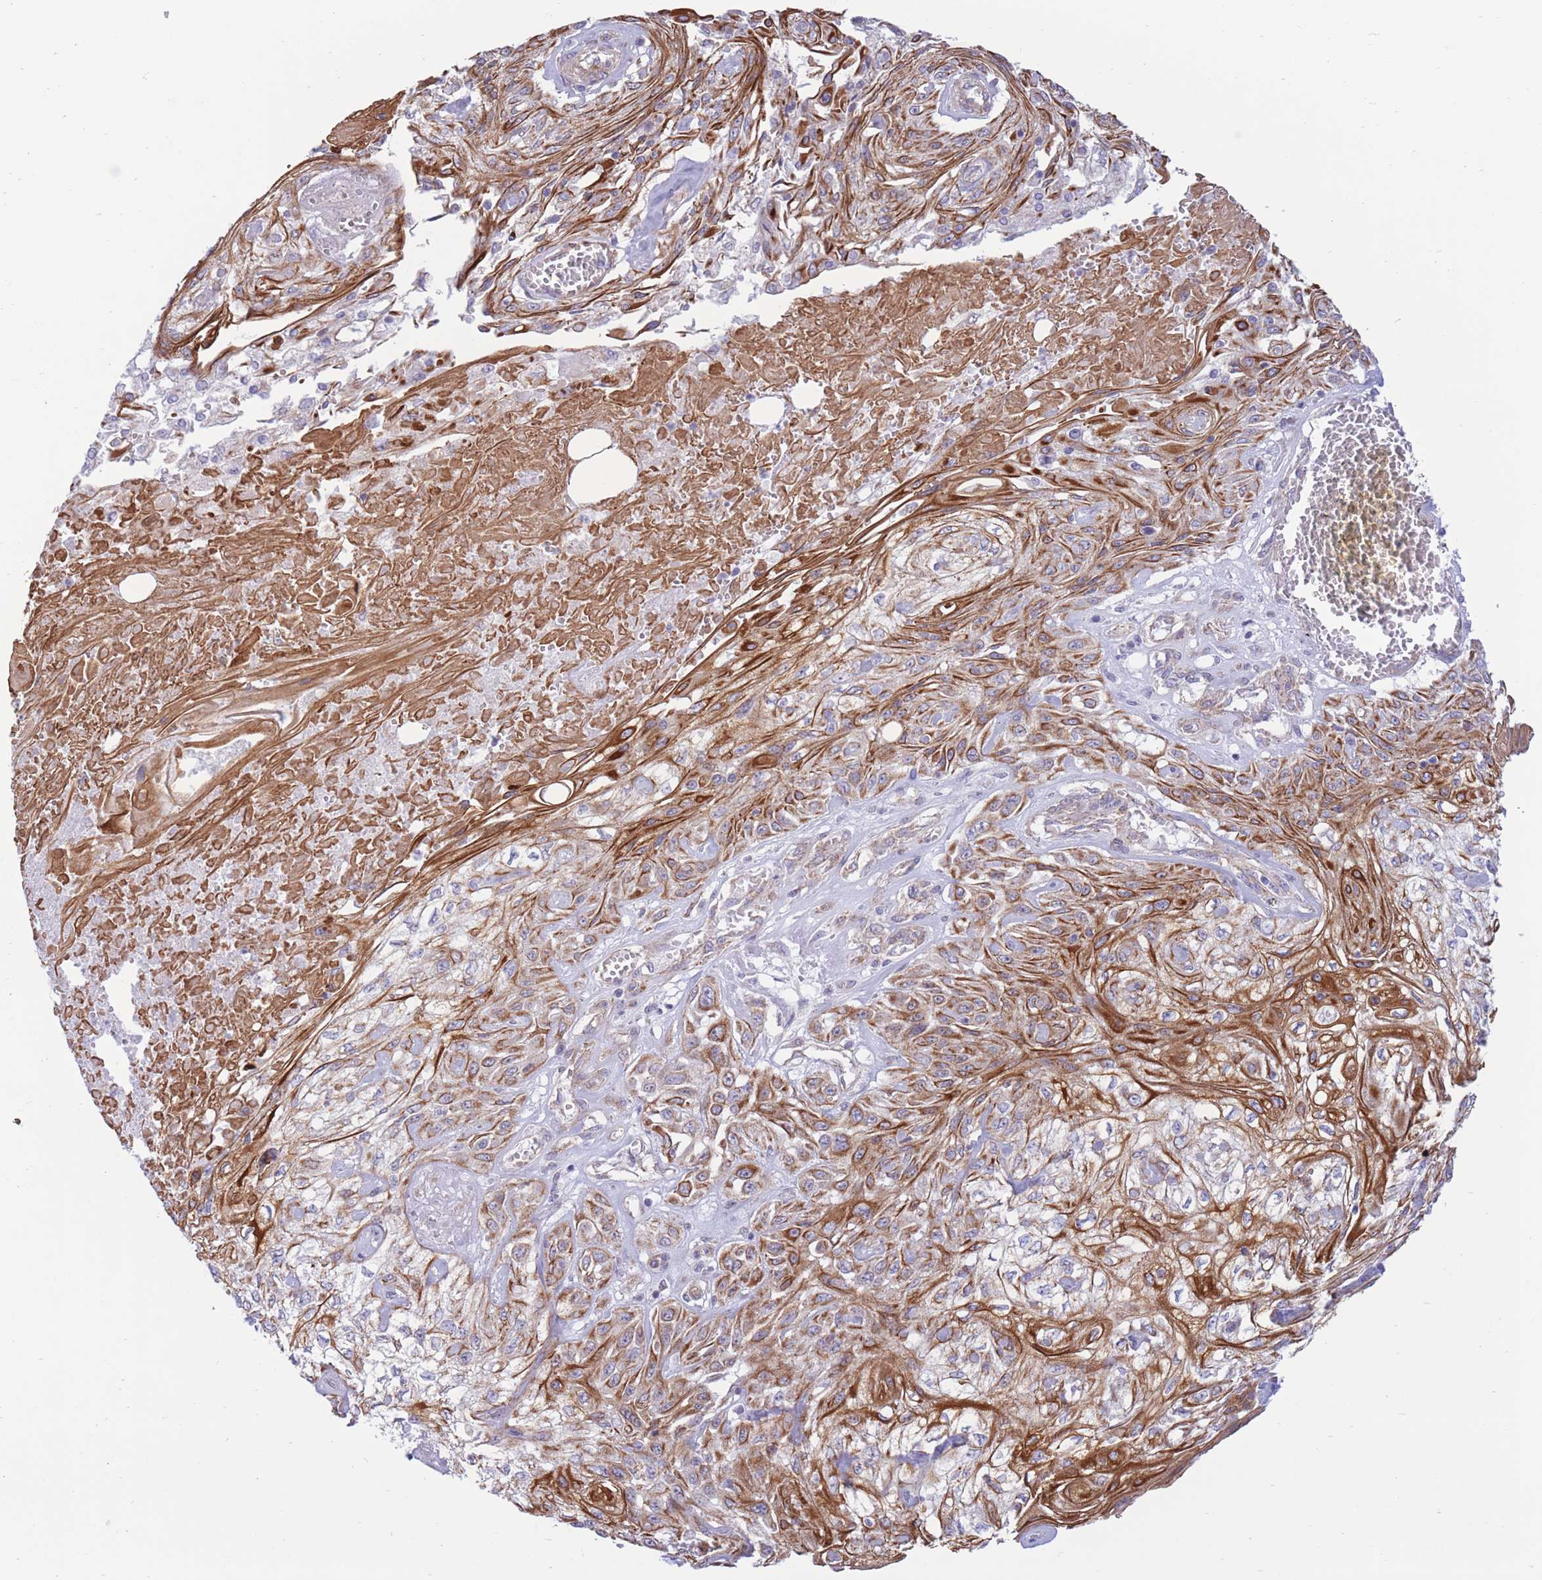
{"staining": {"intensity": "strong", "quantity": ">75%", "location": "cytoplasmic/membranous"}, "tissue": "skin cancer", "cell_type": "Tumor cells", "image_type": "cancer", "snomed": [{"axis": "morphology", "description": "Squamous cell carcinoma, NOS"}, {"axis": "morphology", "description": "Squamous cell carcinoma, metastatic, NOS"}, {"axis": "topography", "description": "Skin"}, {"axis": "topography", "description": "Lymph node"}], "caption": "Immunohistochemistry (IHC) staining of skin metastatic squamous cell carcinoma, which reveals high levels of strong cytoplasmic/membranous expression in approximately >75% of tumor cells indicating strong cytoplasmic/membranous protein staining. The staining was performed using DAB (brown) for protein detection and nuclei were counterstained in hematoxylin (blue).", "gene": "MRPS31", "patient": {"sex": "male", "age": 75}}